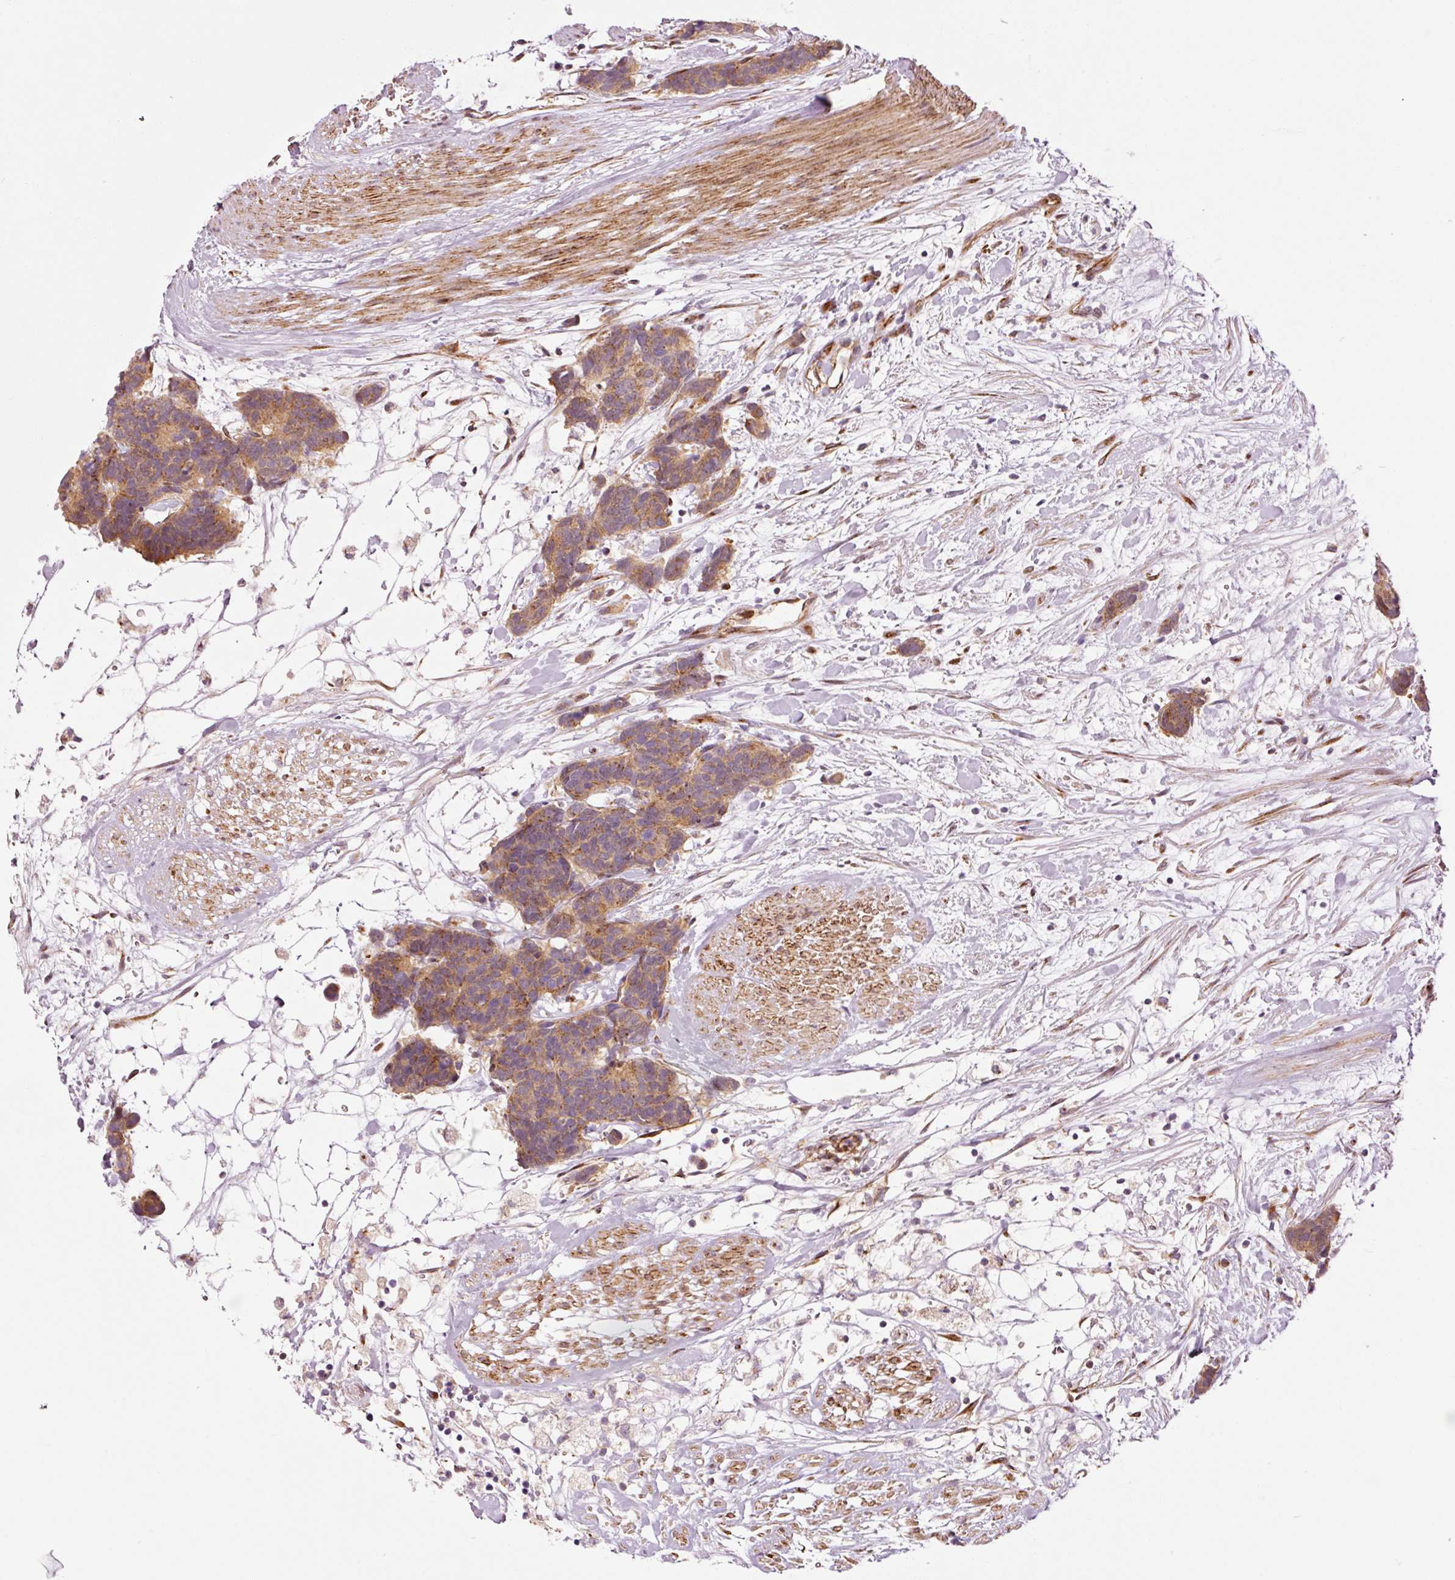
{"staining": {"intensity": "moderate", "quantity": ">75%", "location": "cytoplasmic/membranous"}, "tissue": "carcinoid", "cell_type": "Tumor cells", "image_type": "cancer", "snomed": [{"axis": "morphology", "description": "Carcinoma, NOS"}, {"axis": "morphology", "description": "Carcinoid, malignant, NOS"}, {"axis": "topography", "description": "Urinary bladder"}], "caption": "The image shows a brown stain indicating the presence of a protein in the cytoplasmic/membranous of tumor cells in carcinoma. The staining is performed using DAB (3,3'-diaminobenzidine) brown chromogen to label protein expression. The nuclei are counter-stained blue using hematoxylin.", "gene": "PPP1R14B", "patient": {"sex": "male", "age": 57}}